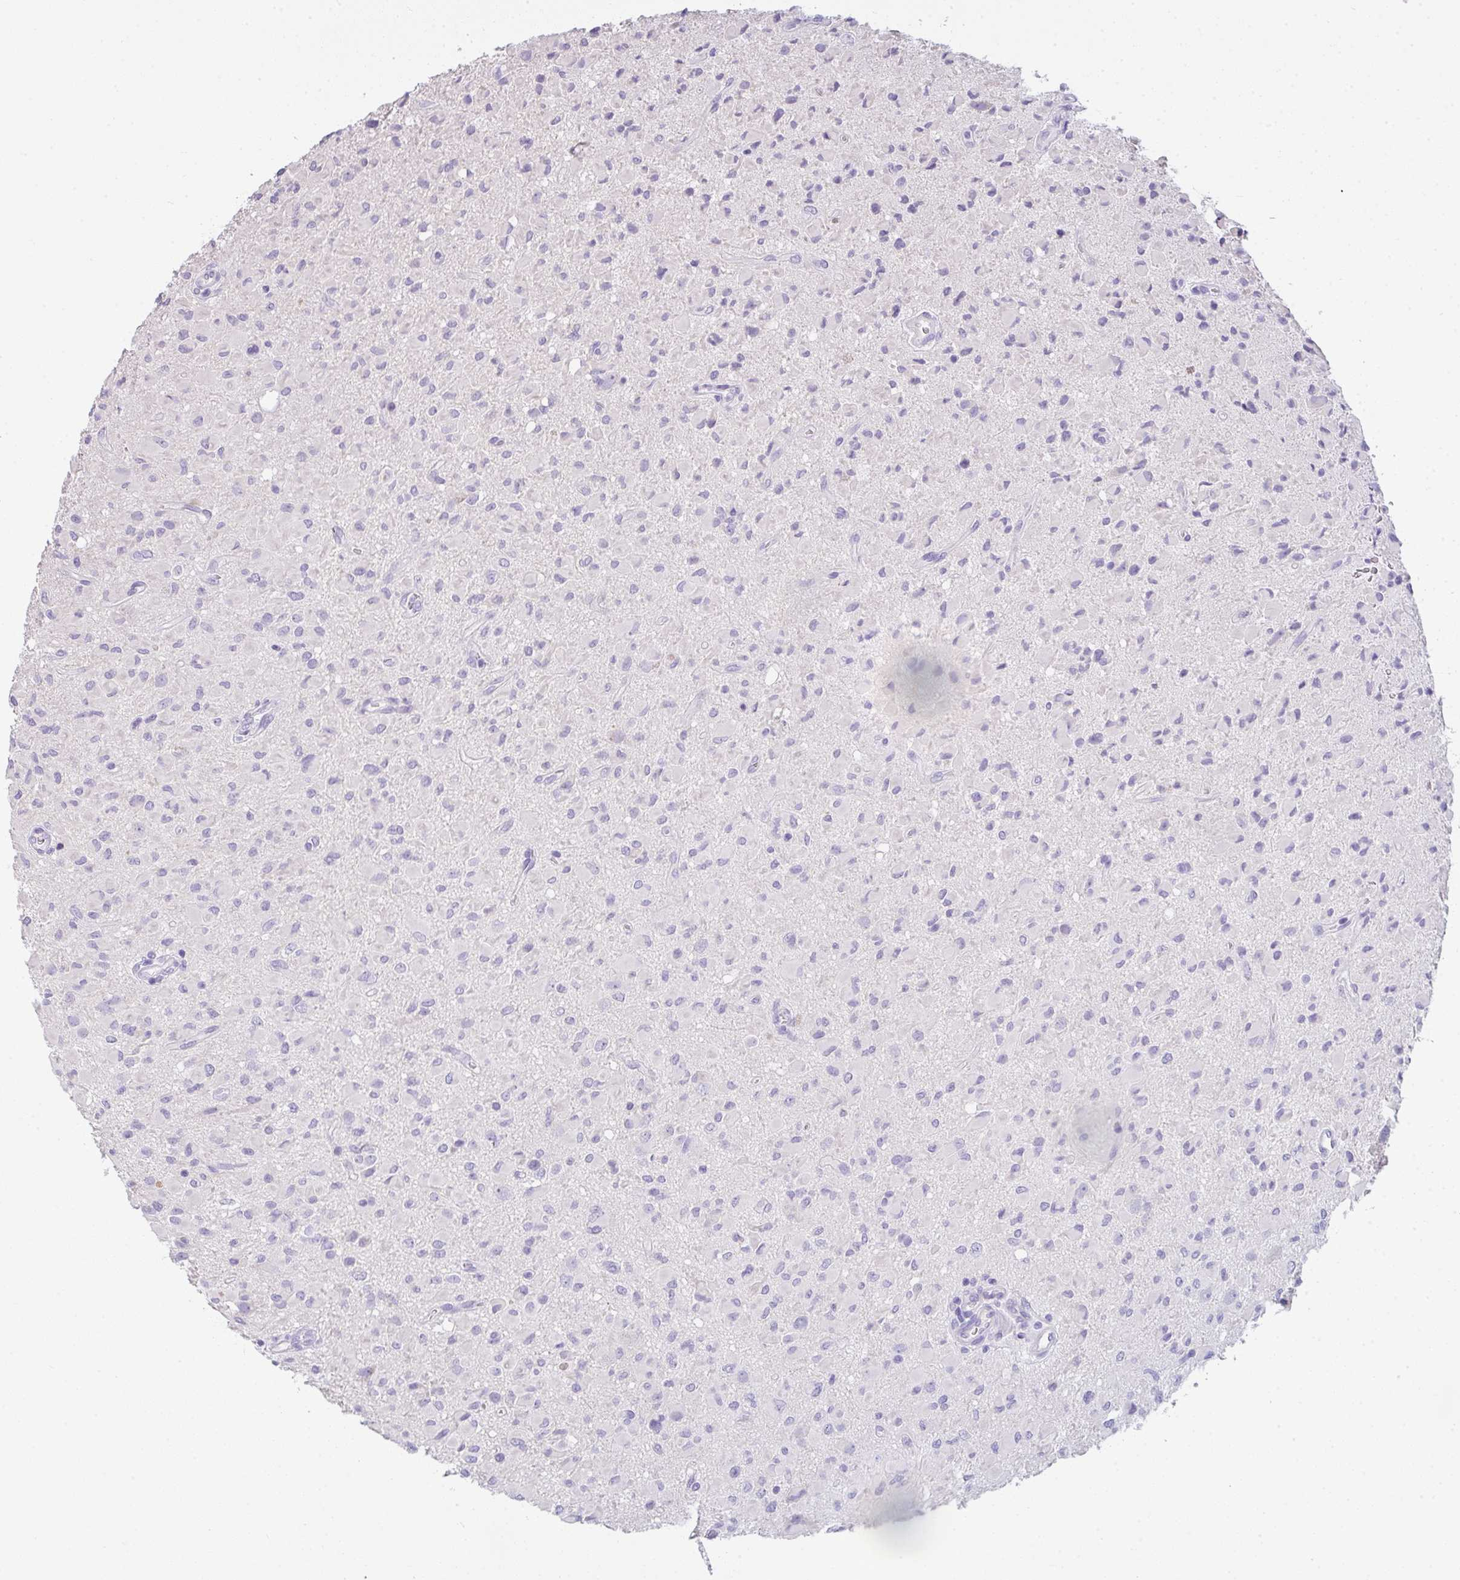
{"staining": {"intensity": "negative", "quantity": "none", "location": "none"}, "tissue": "glioma", "cell_type": "Tumor cells", "image_type": "cancer", "snomed": [{"axis": "morphology", "description": "Glioma, malignant, Low grade"}, {"axis": "topography", "description": "Brain"}], "caption": "Tumor cells are negative for brown protein staining in glioma.", "gene": "COX7B", "patient": {"sex": "female", "age": 33}}